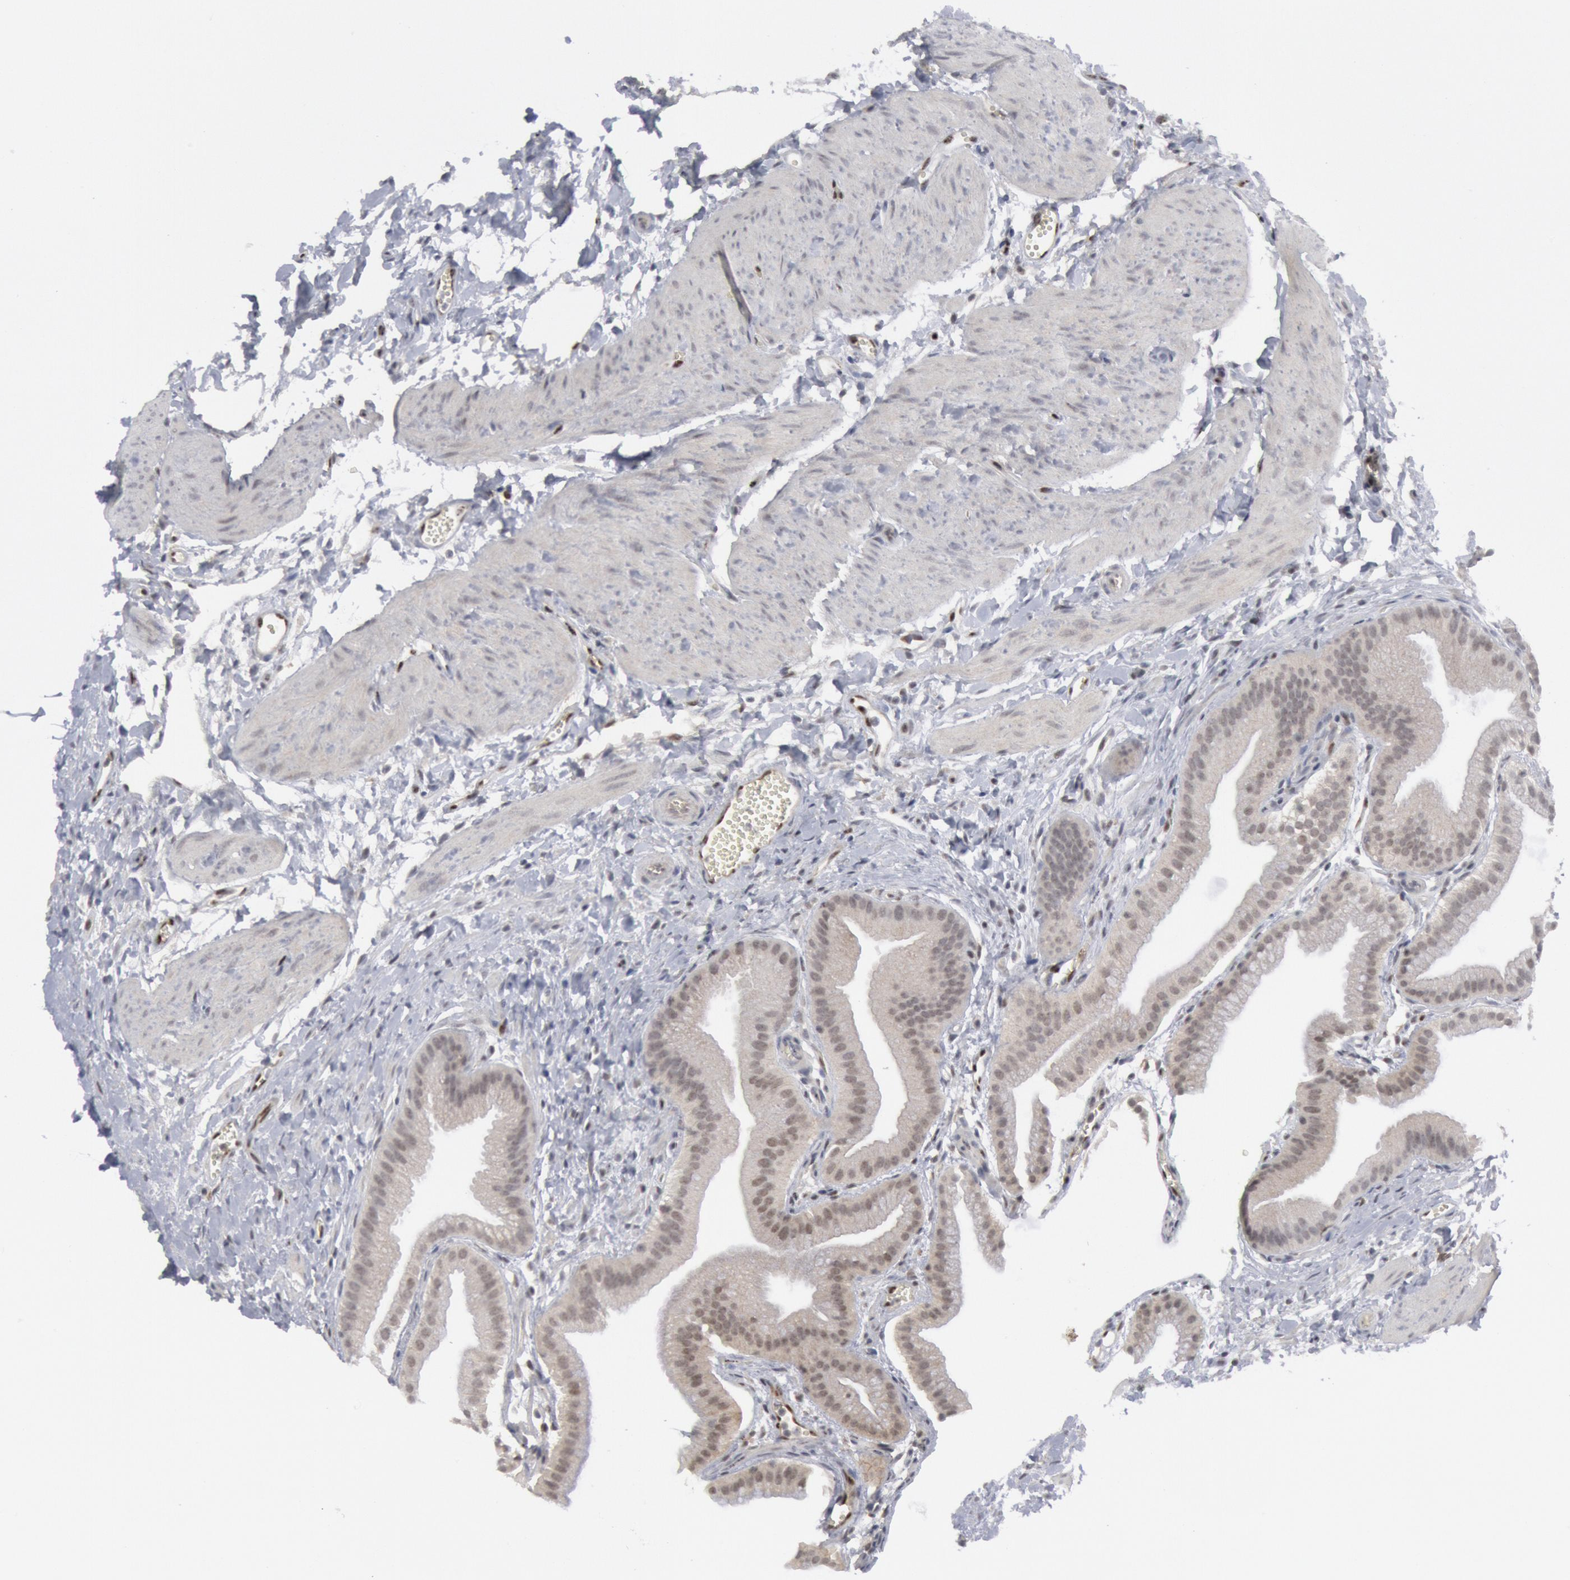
{"staining": {"intensity": "negative", "quantity": "none", "location": "none"}, "tissue": "gallbladder", "cell_type": "Glandular cells", "image_type": "normal", "snomed": [{"axis": "morphology", "description": "Normal tissue, NOS"}, {"axis": "topography", "description": "Gallbladder"}], "caption": "Immunohistochemistry (IHC) micrograph of unremarkable human gallbladder stained for a protein (brown), which exhibits no positivity in glandular cells. (DAB (3,3'-diaminobenzidine) immunohistochemistry (IHC) visualized using brightfield microscopy, high magnification).", "gene": "FOXO1", "patient": {"sex": "female", "age": 63}}